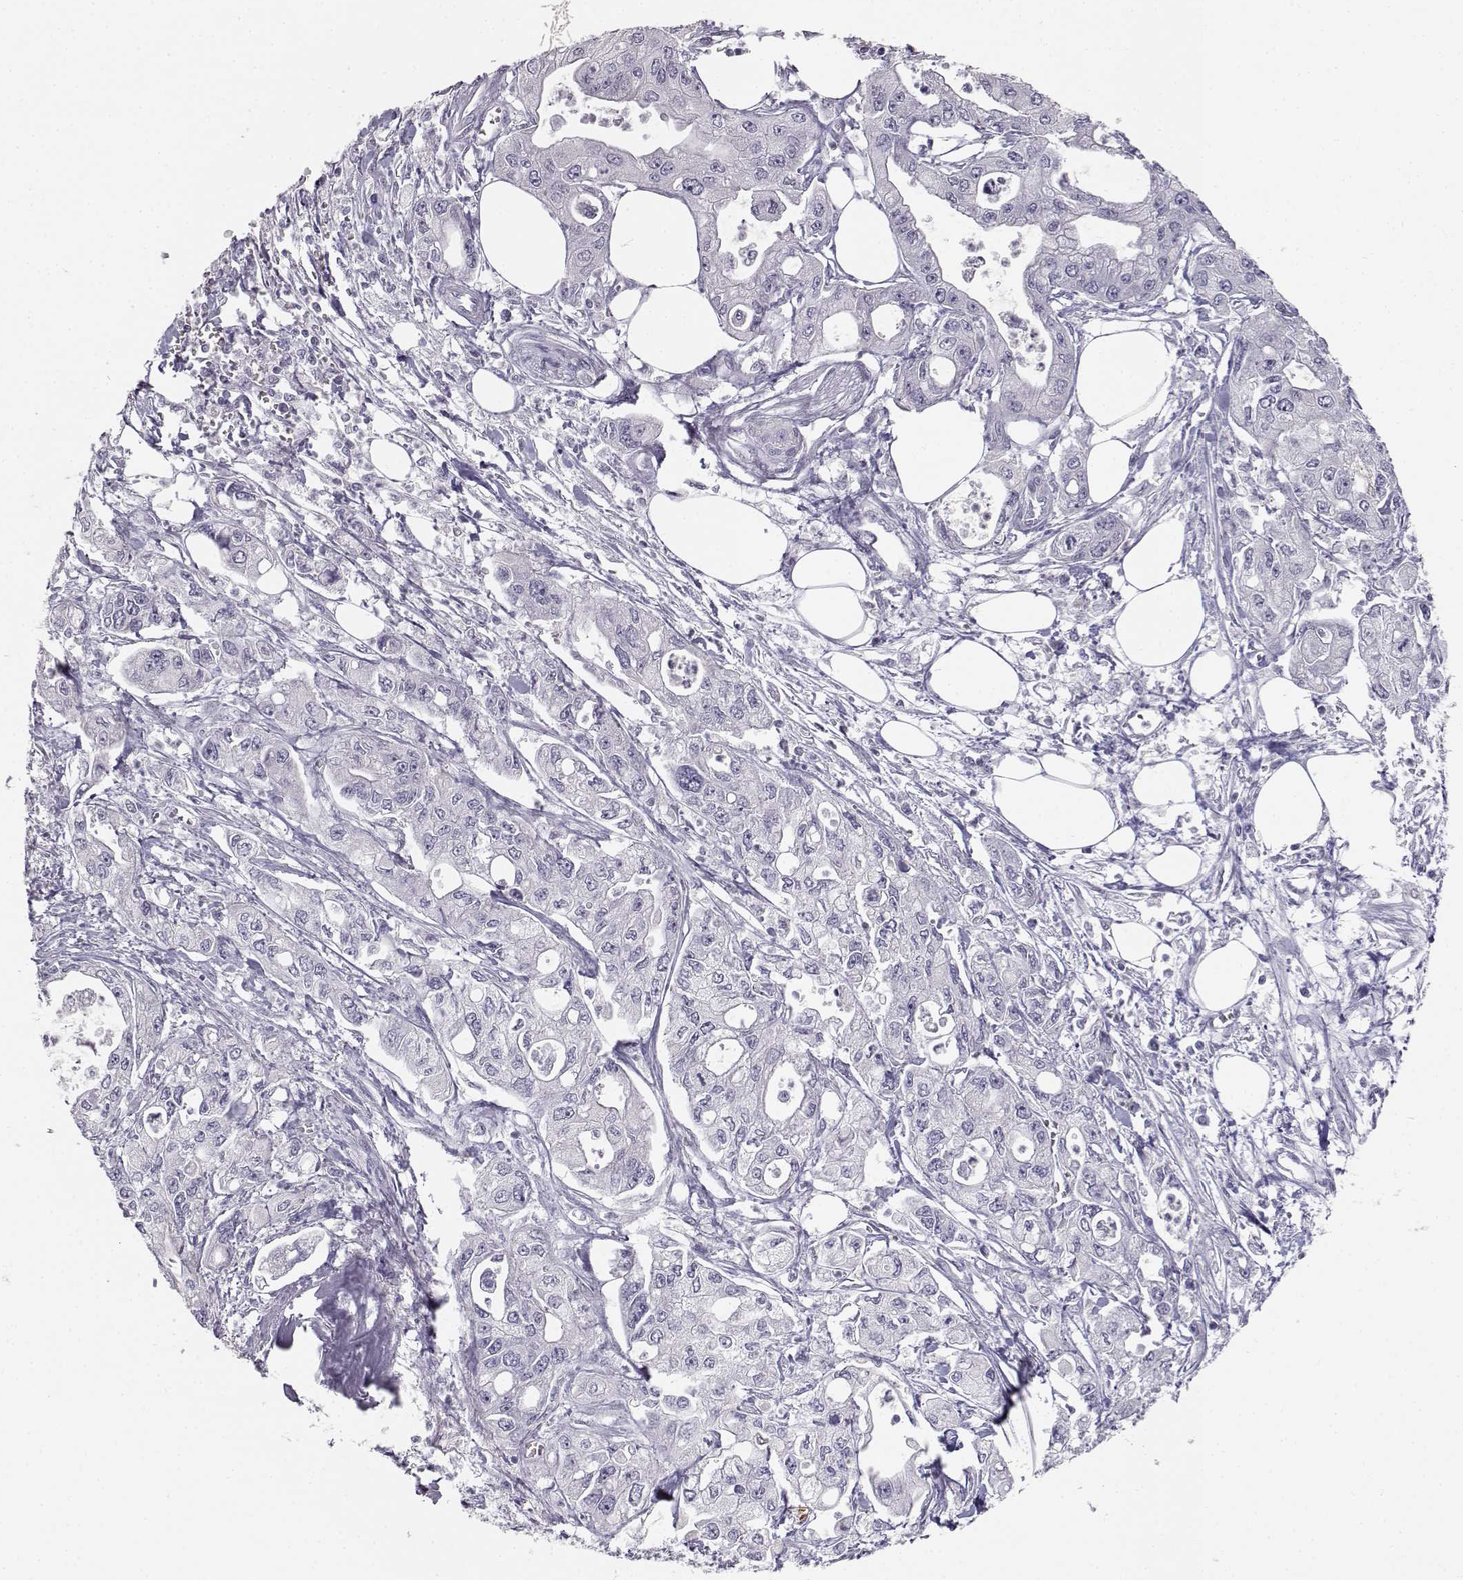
{"staining": {"intensity": "negative", "quantity": "none", "location": "none"}, "tissue": "pancreatic cancer", "cell_type": "Tumor cells", "image_type": "cancer", "snomed": [{"axis": "morphology", "description": "Adenocarcinoma, NOS"}, {"axis": "topography", "description": "Pancreas"}], "caption": "Tumor cells show no significant protein expression in pancreatic cancer (adenocarcinoma). (Brightfield microscopy of DAB IHC at high magnification).", "gene": "MYCBPAP", "patient": {"sex": "male", "age": 70}}